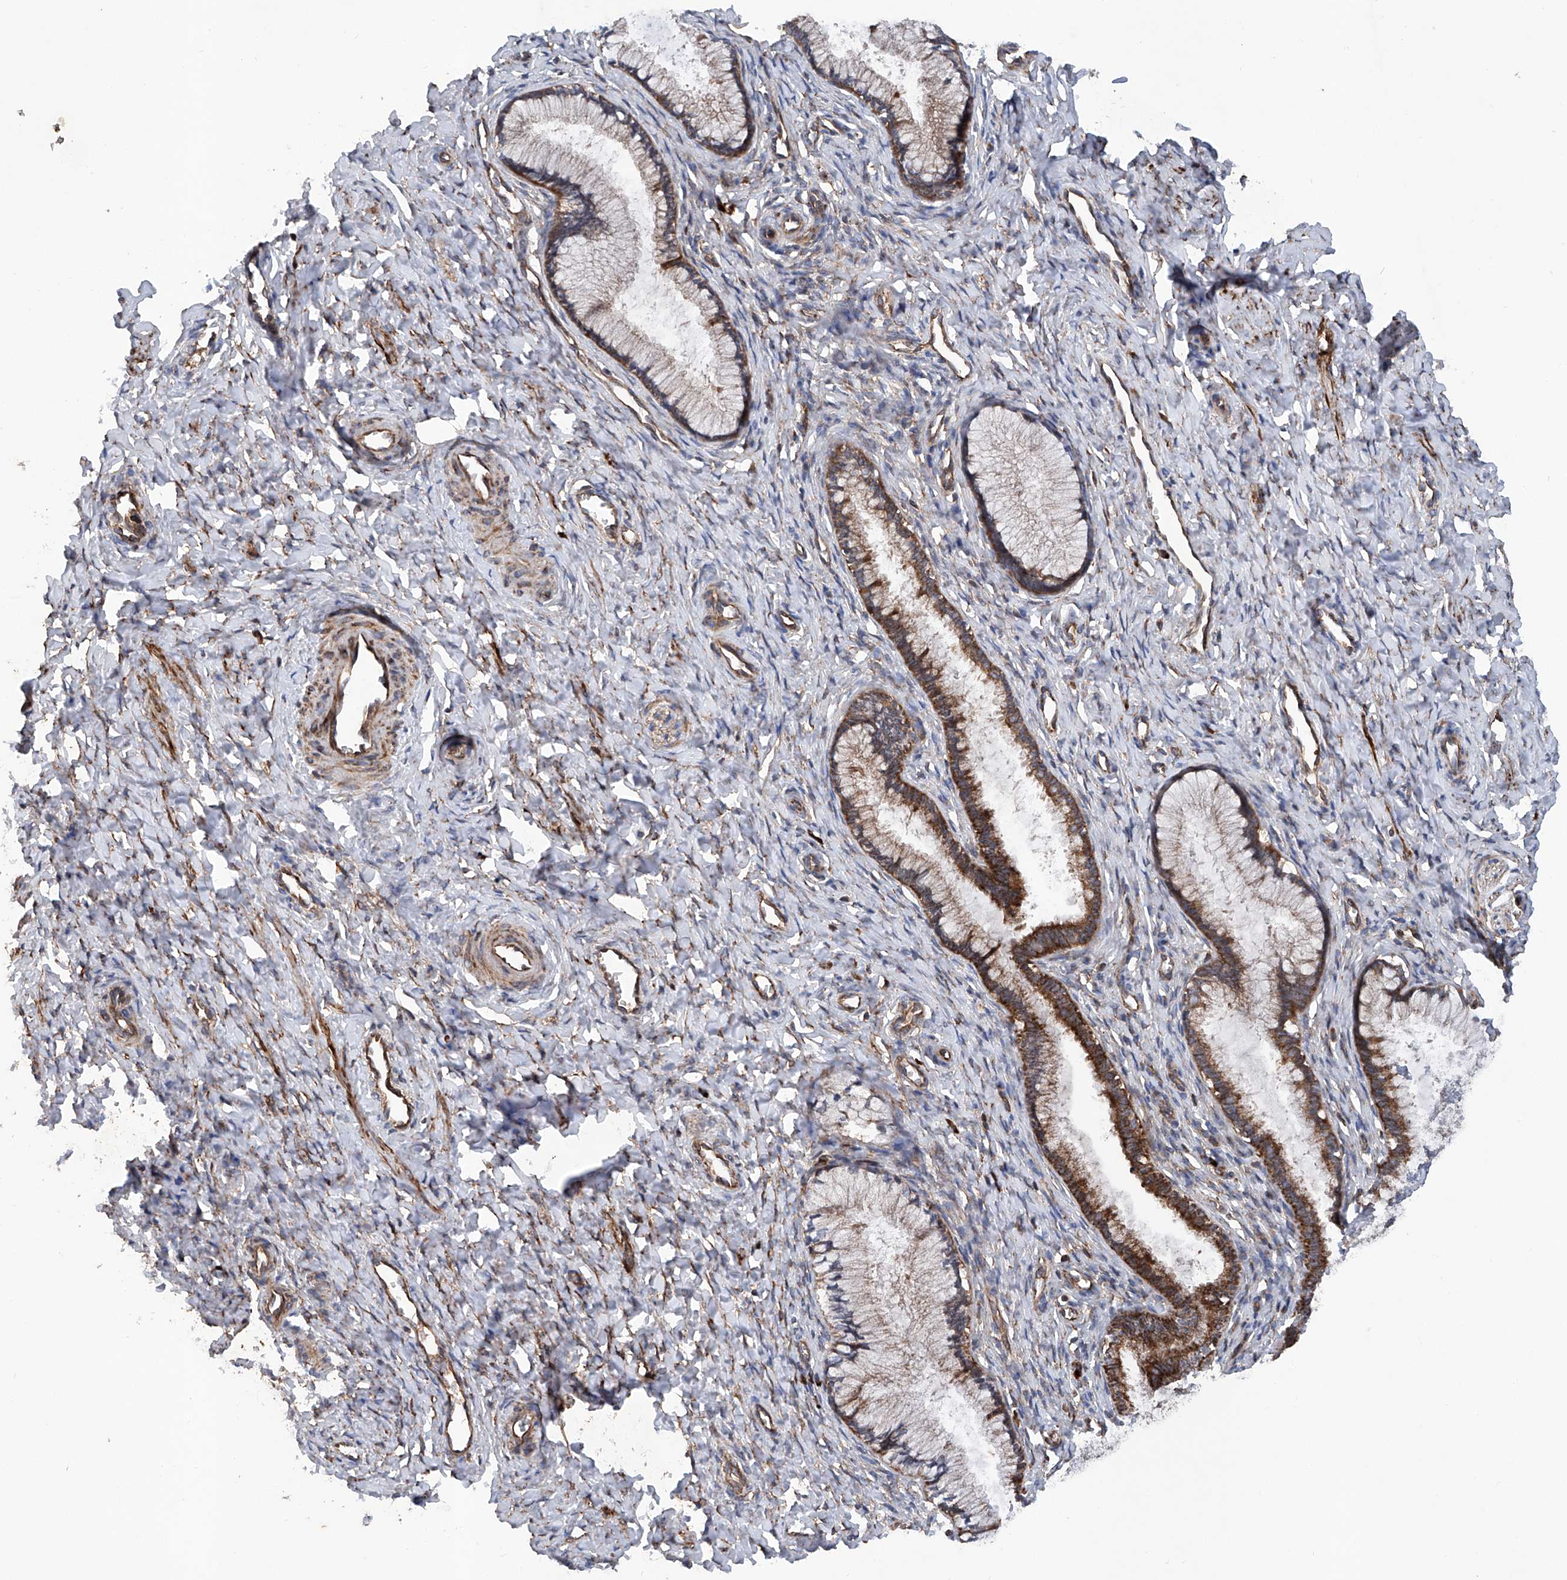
{"staining": {"intensity": "strong", "quantity": "25%-75%", "location": "cytoplasmic/membranous"}, "tissue": "cervix", "cell_type": "Glandular cells", "image_type": "normal", "snomed": [{"axis": "morphology", "description": "Normal tissue, NOS"}, {"axis": "topography", "description": "Cervix"}], "caption": "Strong cytoplasmic/membranous protein staining is appreciated in approximately 25%-75% of glandular cells in cervix. Immunohistochemistry stains the protein of interest in brown and the nuclei are stained blue.", "gene": "ASCC3", "patient": {"sex": "female", "age": 27}}